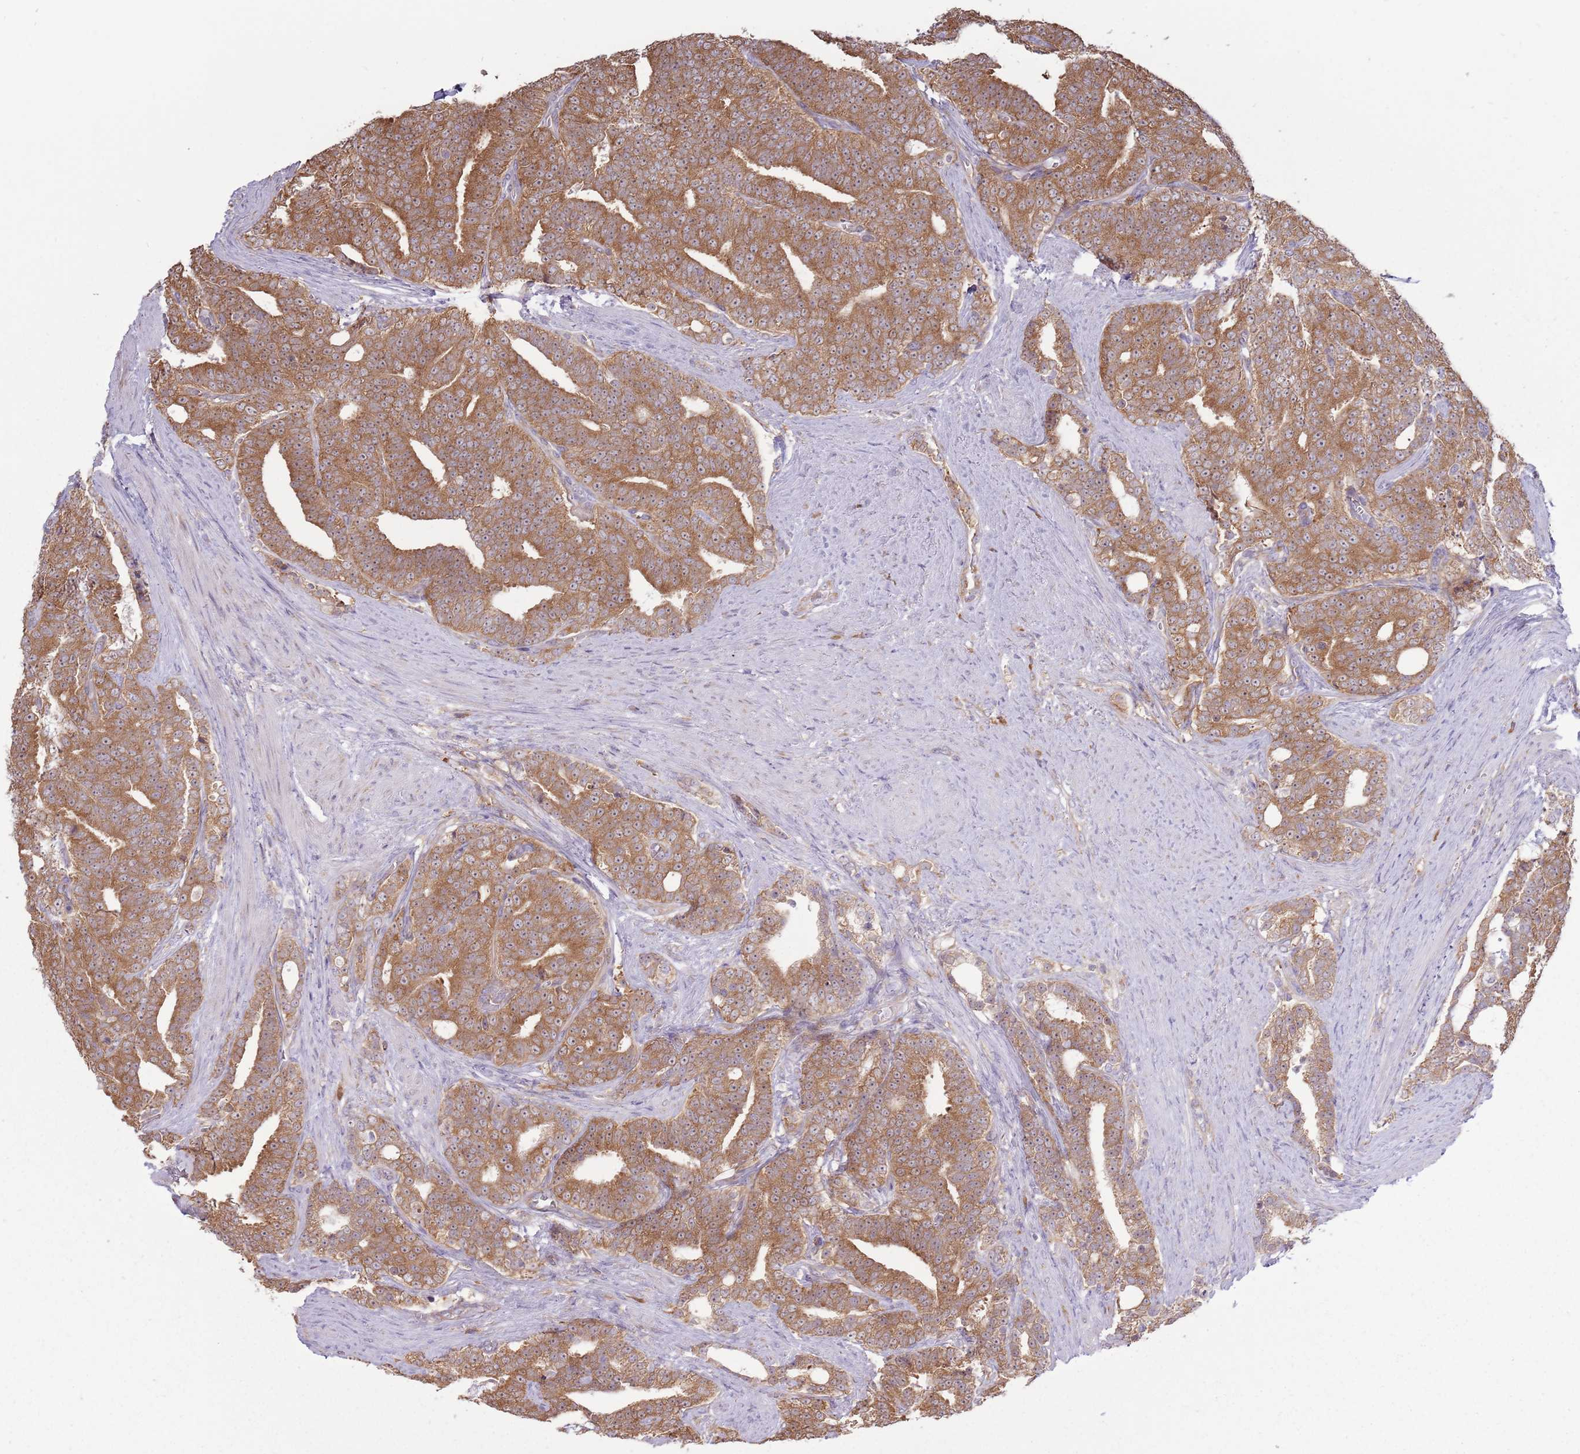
{"staining": {"intensity": "moderate", "quantity": ">75%", "location": "cytoplasmic/membranous,nuclear"}, "tissue": "prostate cancer", "cell_type": "Tumor cells", "image_type": "cancer", "snomed": [{"axis": "morphology", "description": "Adenocarcinoma, High grade"}, {"axis": "topography", "description": "Prostate and seminal vesicle, NOS"}], "caption": "Prostate cancer (high-grade adenocarcinoma) was stained to show a protein in brown. There is medium levels of moderate cytoplasmic/membranous and nuclear positivity in approximately >75% of tumor cells. The staining was performed using DAB to visualize the protein expression in brown, while the nuclei were stained in blue with hematoxylin (Magnification: 20x).", "gene": "RPL17-C18orf32", "patient": {"sex": "male", "age": 67}}